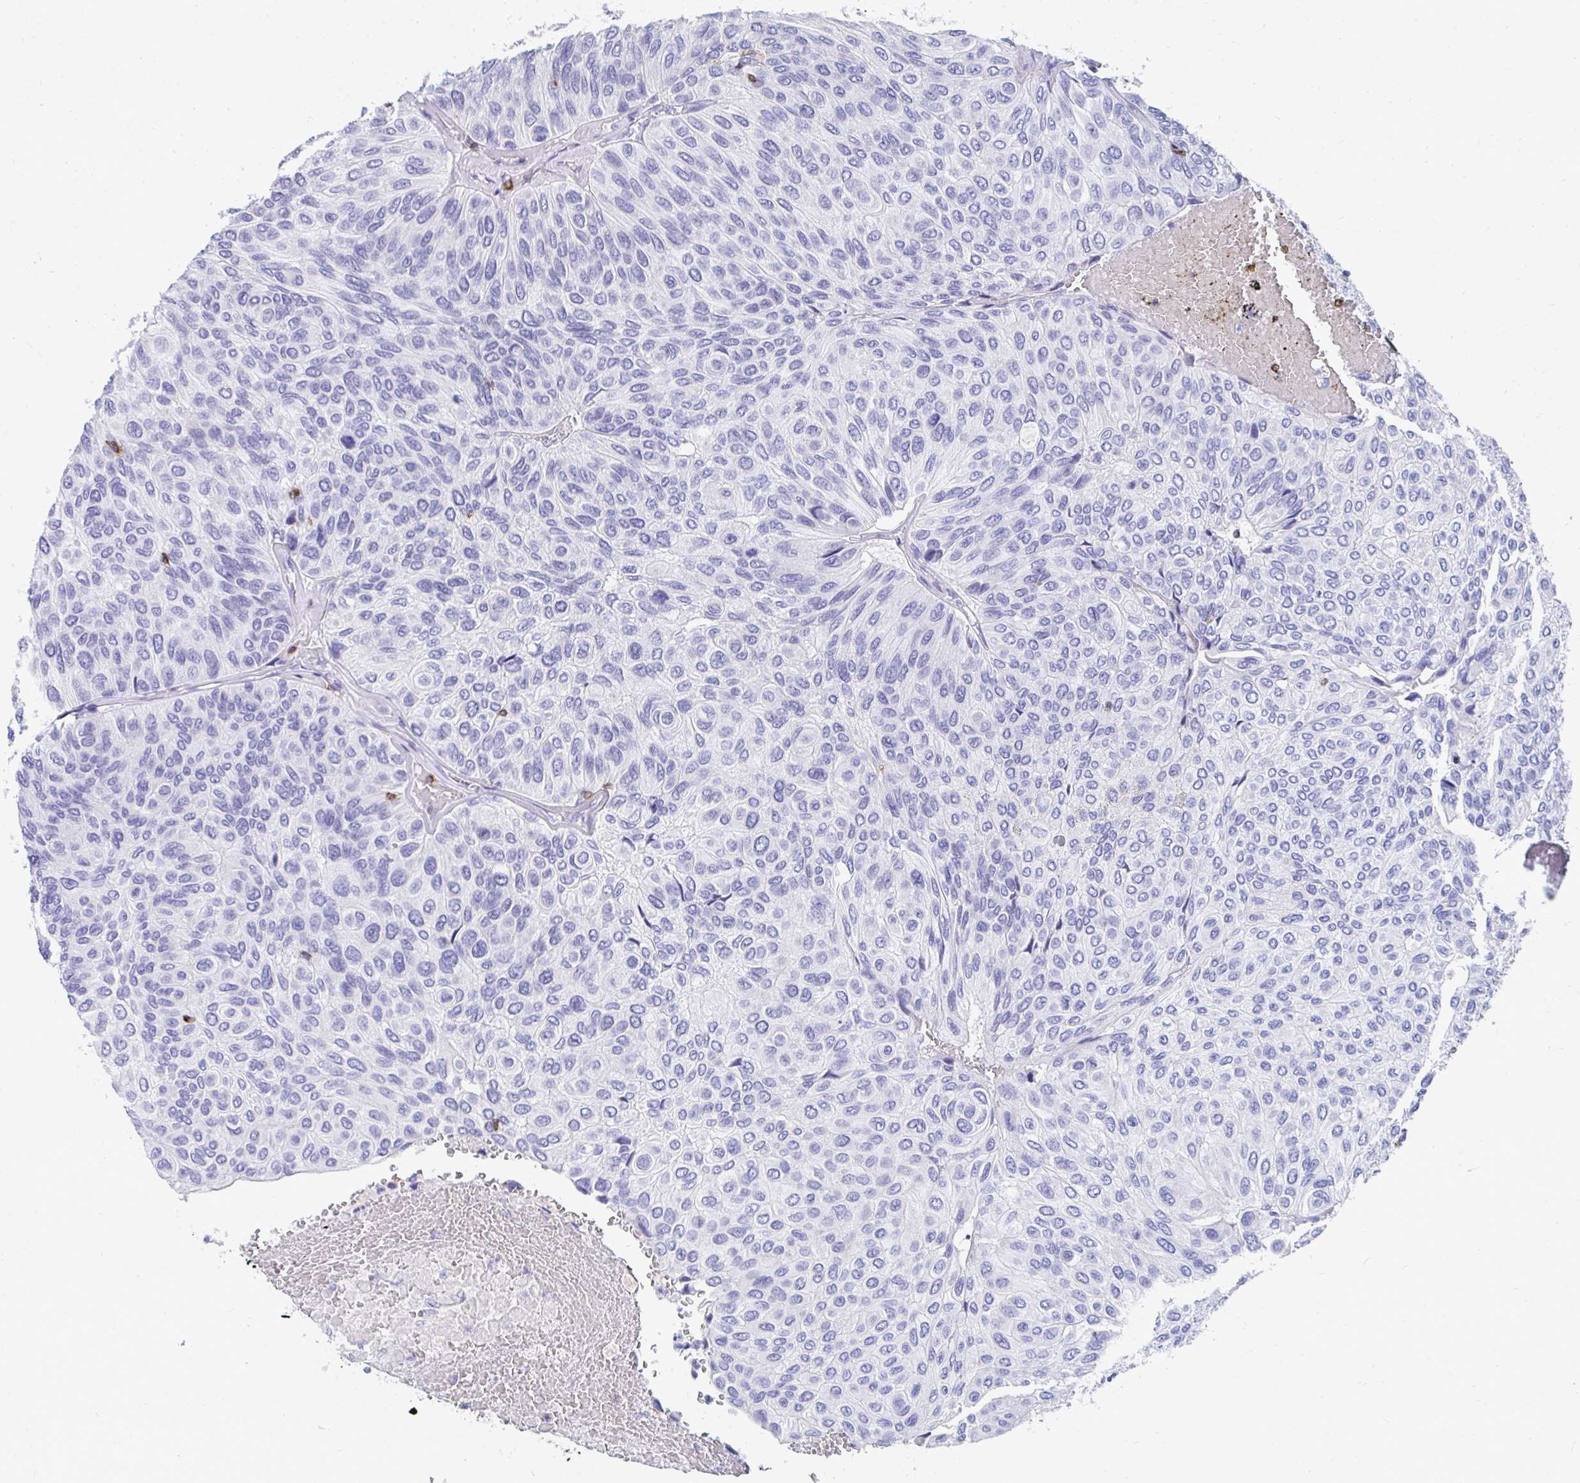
{"staining": {"intensity": "negative", "quantity": "none", "location": "none"}, "tissue": "urothelial cancer", "cell_type": "Tumor cells", "image_type": "cancer", "snomed": [{"axis": "morphology", "description": "Urothelial carcinoma, High grade"}, {"axis": "topography", "description": "Urinary bladder"}], "caption": "High-grade urothelial carcinoma stained for a protein using IHC exhibits no staining tumor cells.", "gene": "CD7", "patient": {"sex": "male", "age": 66}}